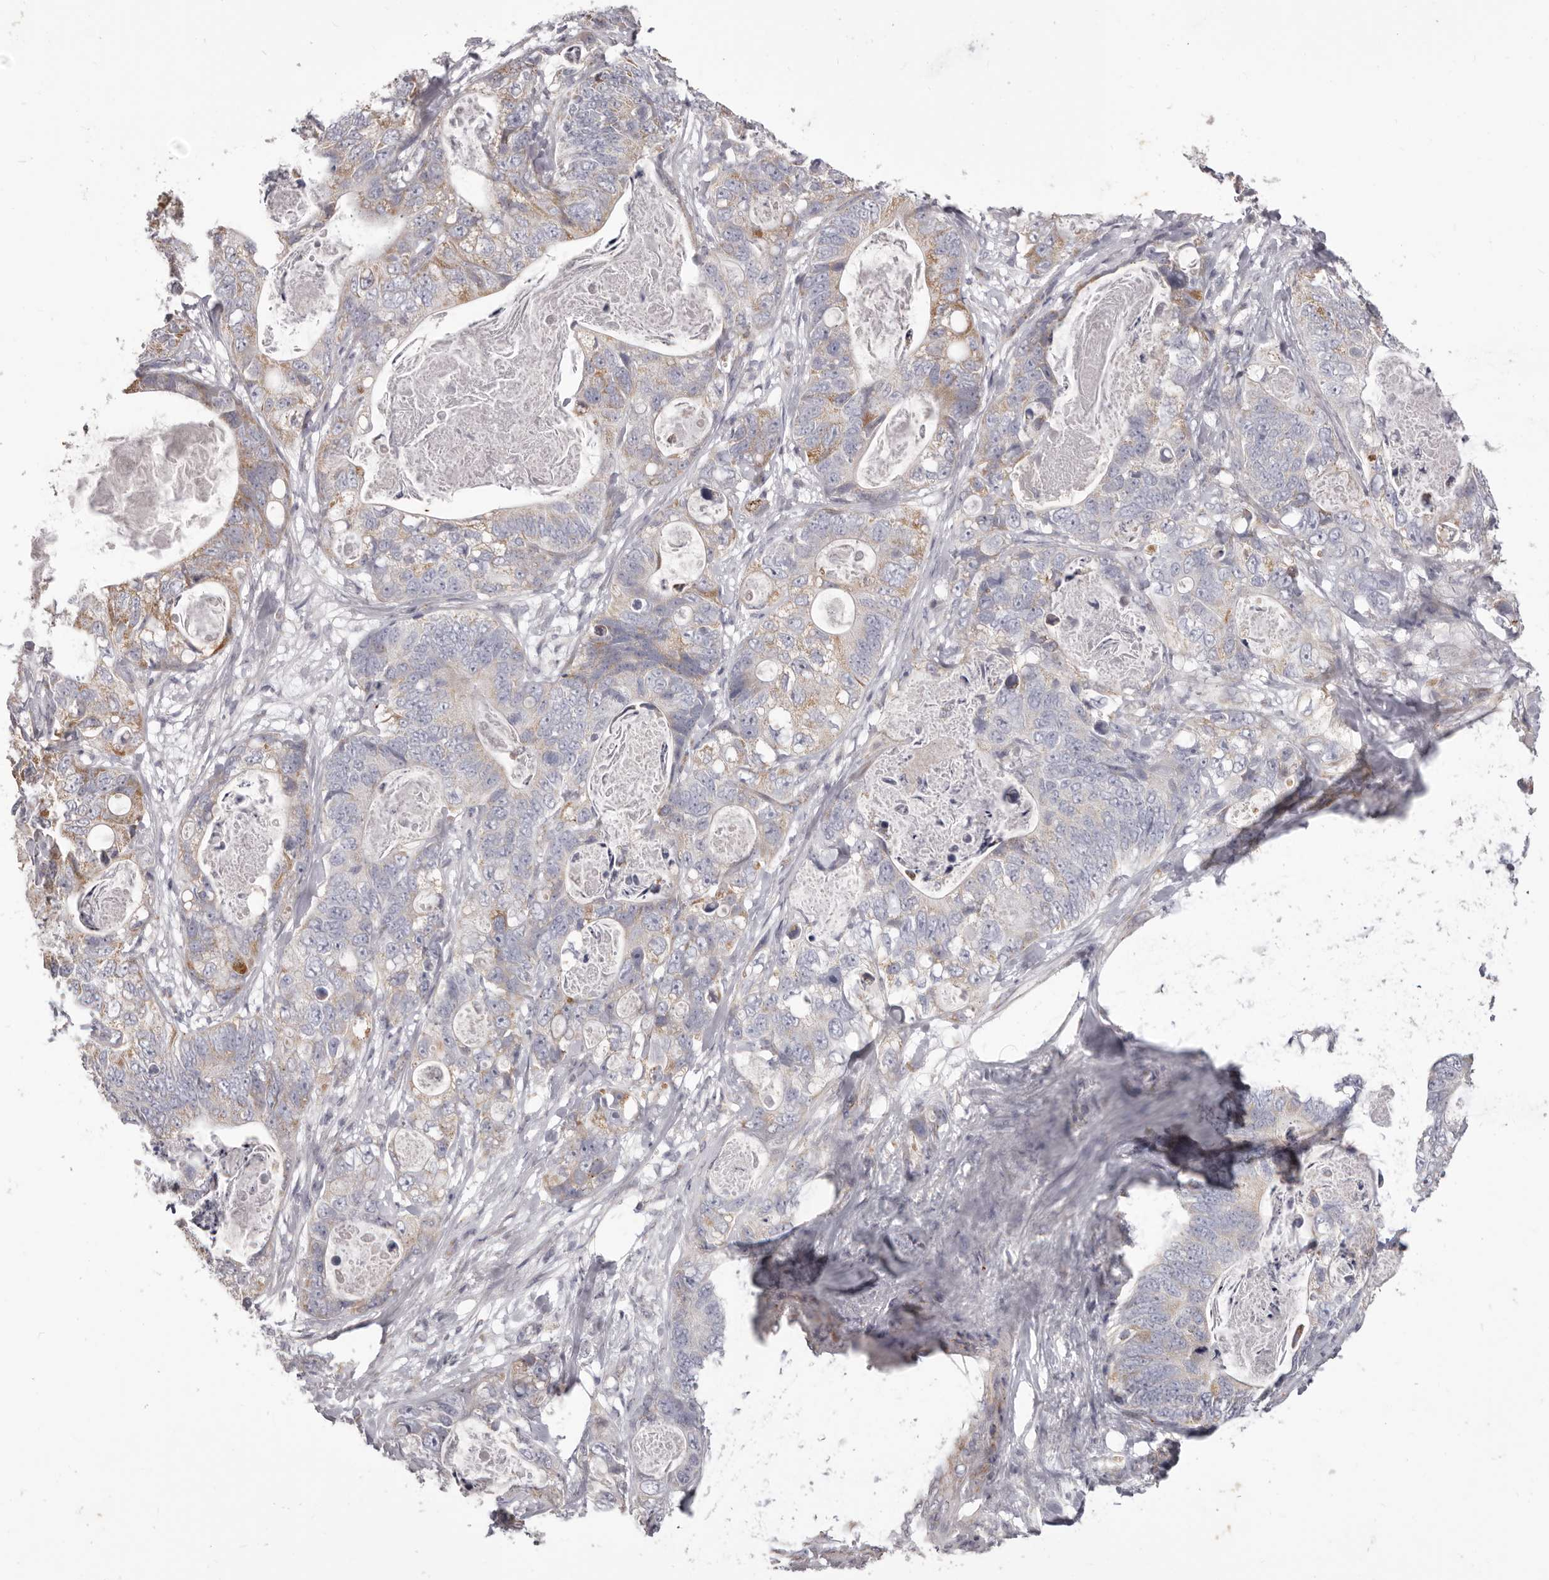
{"staining": {"intensity": "moderate", "quantity": "<25%", "location": "cytoplasmic/membranous"}, "tissue": "stomach cancer", "cell_type": "Tumor cells", "image_type": "cancer", "snomed": [{"axis": "morphology", "description": "Normal tissue, NOS"}, {"axis": "morphology", "description": "Adenocarcinoma, NOS"}, {"axis": "topography", "description": "Stomach"}], "caption": "Immunohistochemical staining of stomach adenocarcinoma displays moderate cytoplasmic/membranous protein staining in approximately <25% of tumor cells.", "gene": "PRMT2", "patient": {"sex": "female", "age": 89}}